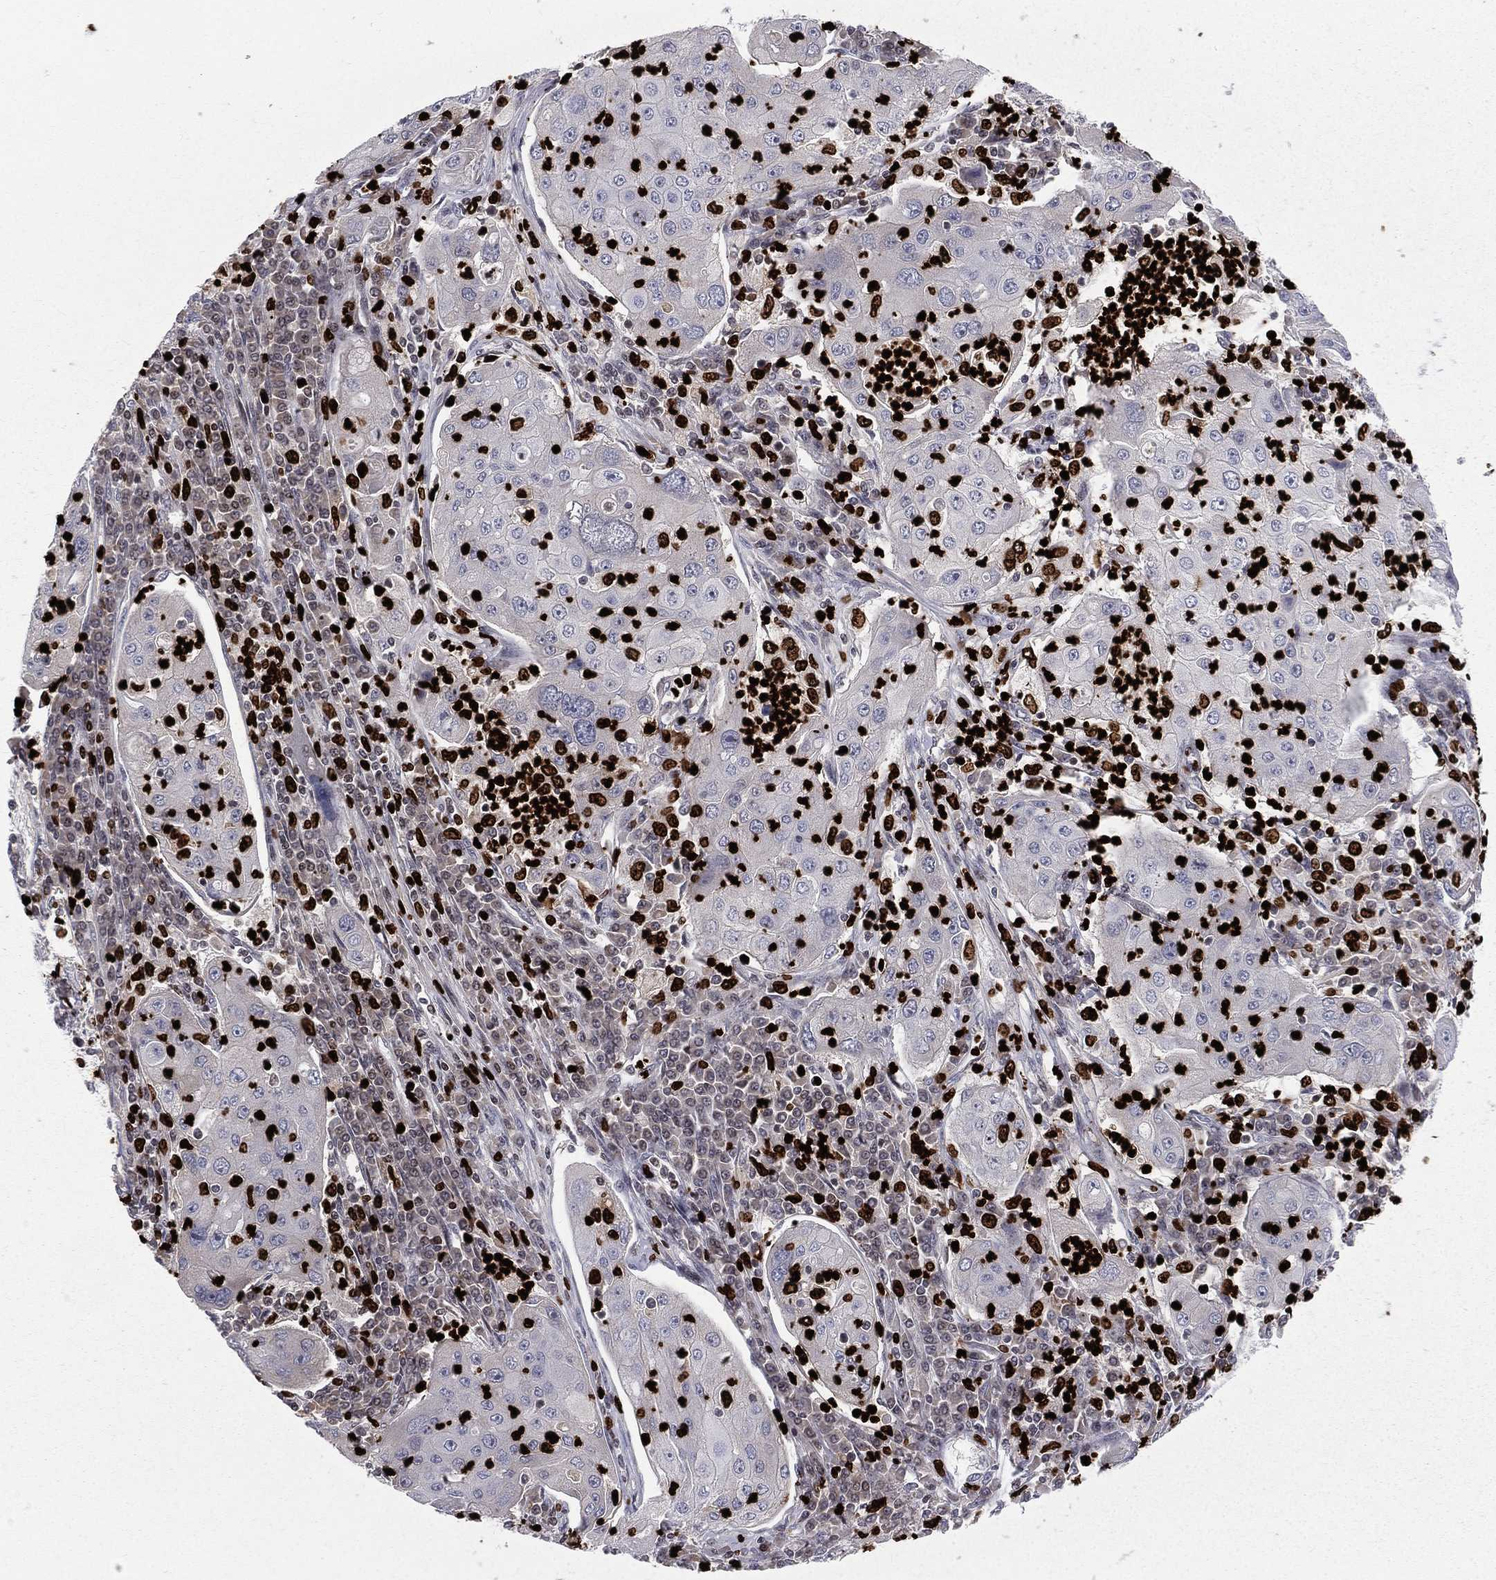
{"staining": {"intensity": "negative", "quantity": "none", "location": "none"}, "tissue": "lung cancer", "cell_type": "Tumor cells", "image_type": "cancer", "snomed": [{"axis": "morphology", "description": "Squamous cell carcinoma, NOS"}, {"axis": "topography", "description": "Lung"}], "caption": "Lung cancer was stained to show a protein in brown. There is no significant positivity in tumor cells.", "gene": "MNDA", "patient": {"sex": "female", "age": 59}}